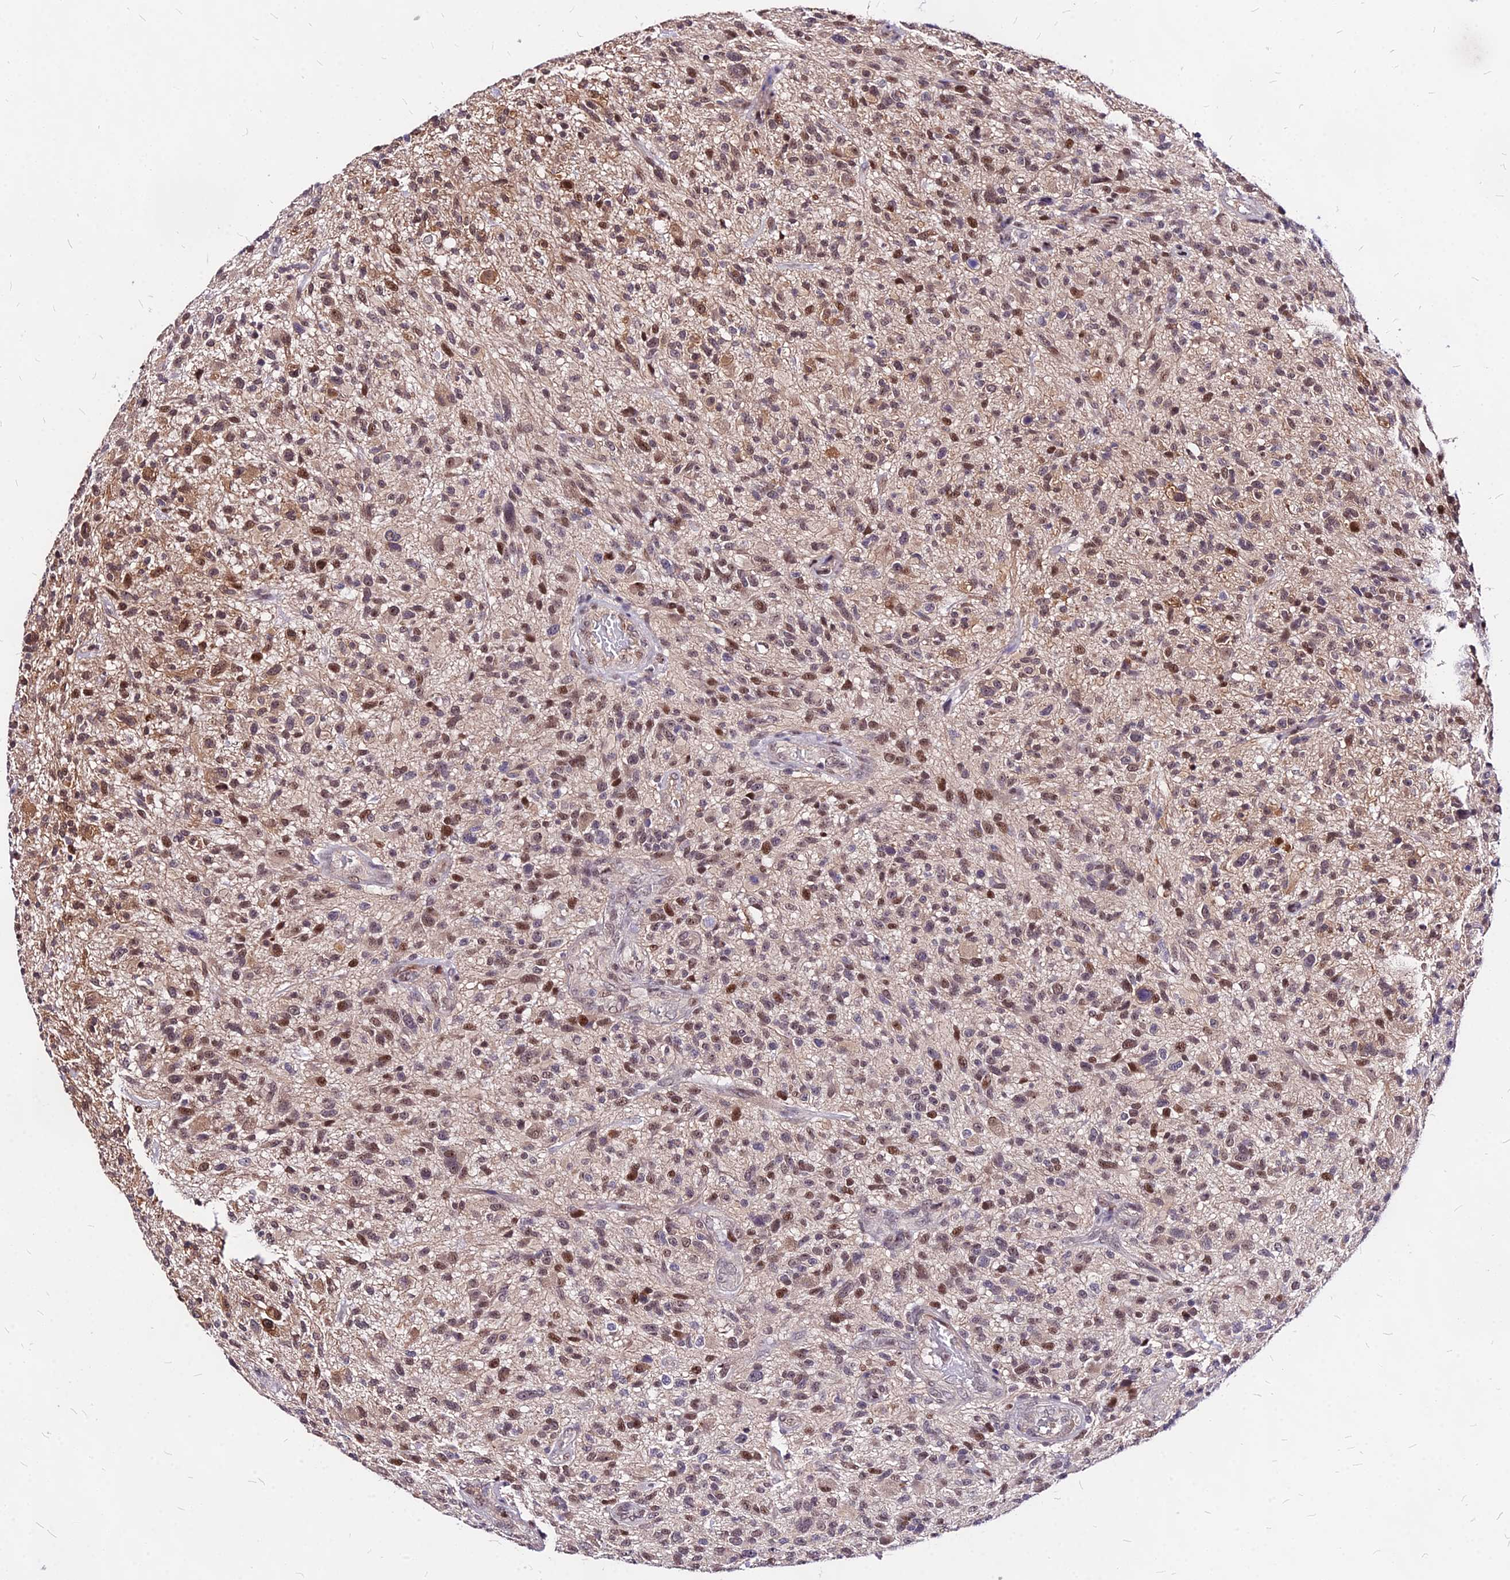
{"staining": {"intensity": "moderate", "quantity": ">75%", "location": "nuclear"}, "tissue": "glioma", "cell_type": "Tumor cells", "image_type": "cancer", "snomed": [{"axis": "morphology", "description": "Glioma, malignant, High grade"}, {"axis": "topography", "description": "Brain"}], "caption": "Immunohistochemical staining of human glioma shows medium levels of moderate nuclear protein staining in approximately >75% of tumor cells. The protein is shown in brown color, while the nuclei are stained blue.", "gene": "DDX55", "patient": {"sex": "male", "age": 47}}